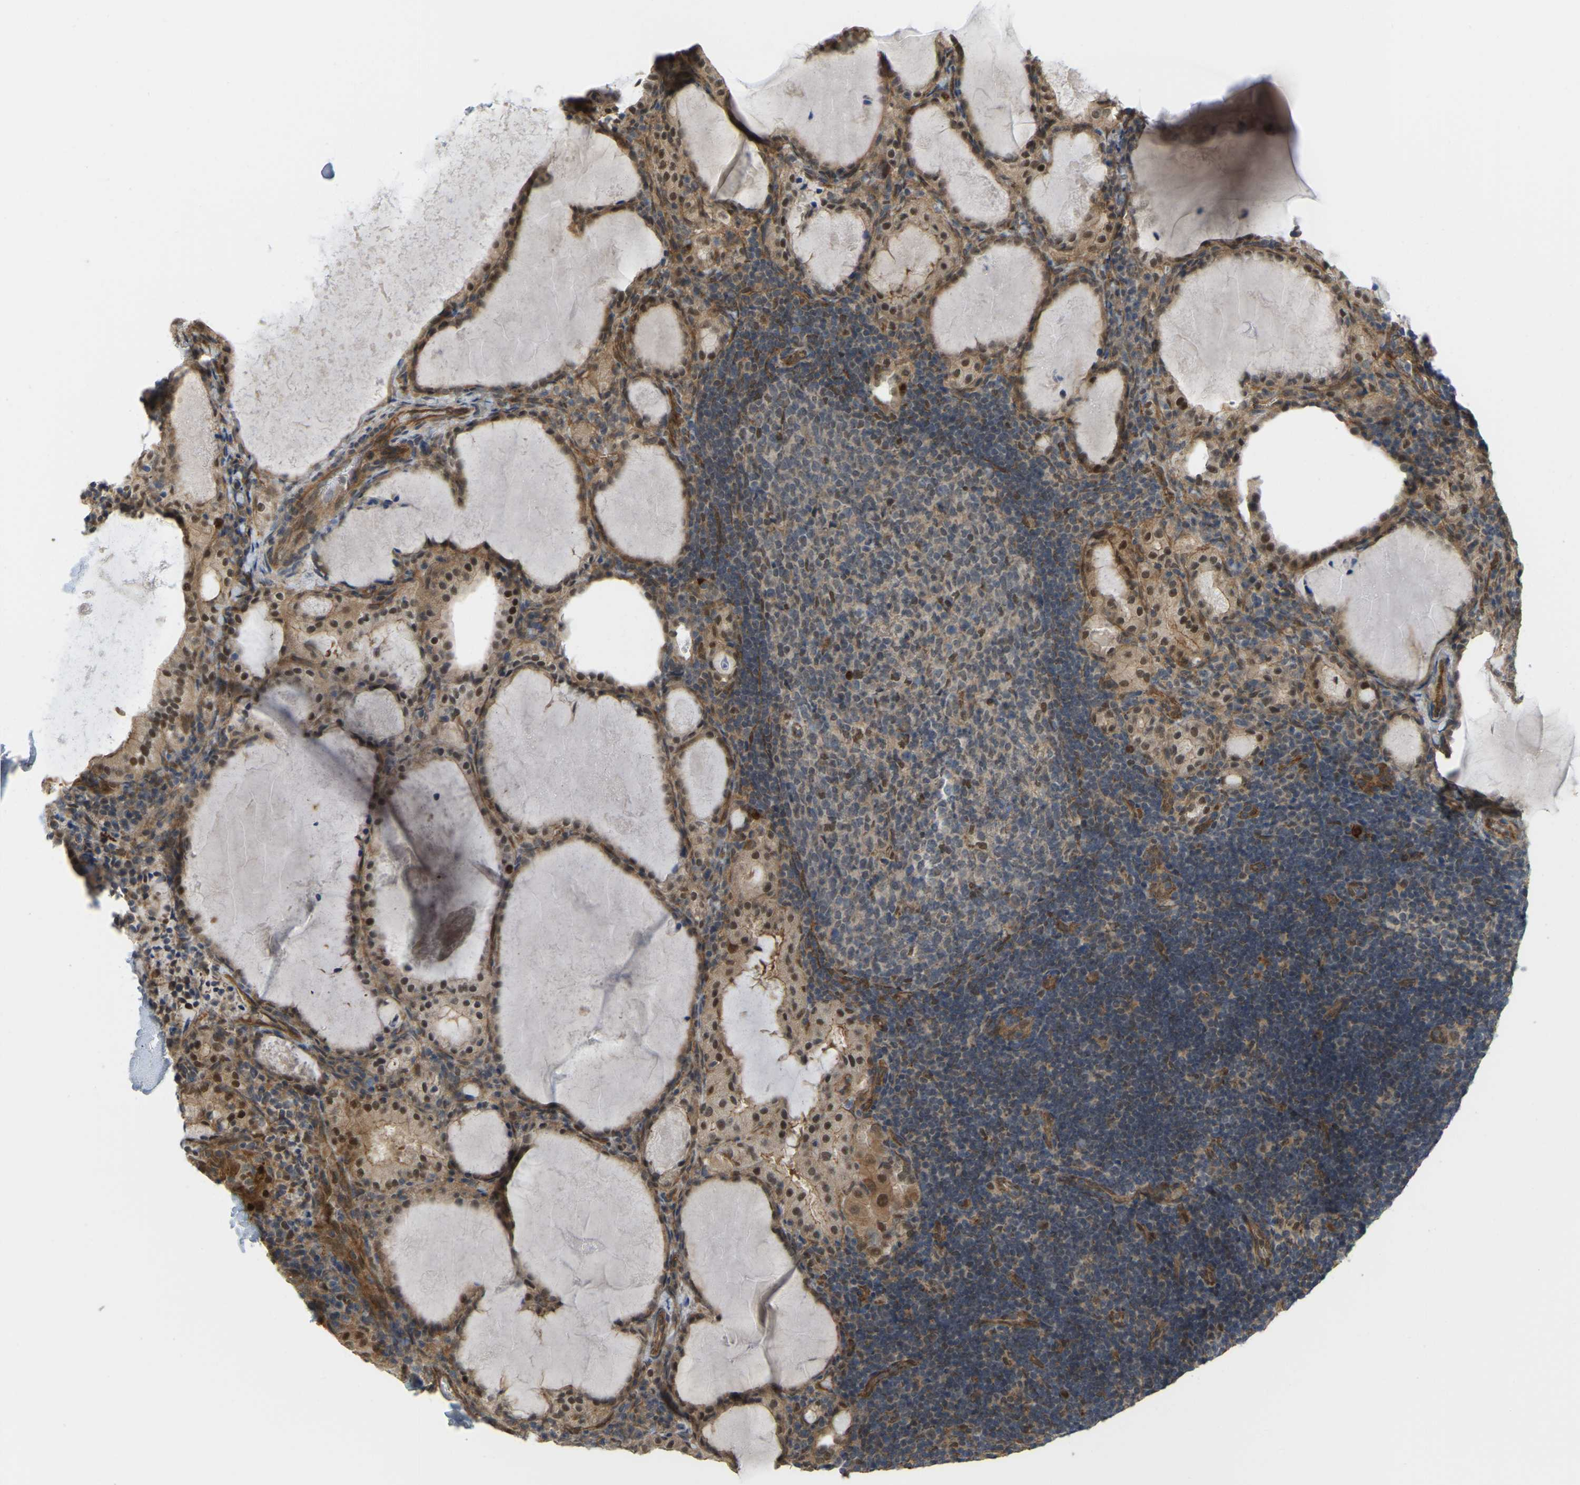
{"staining": {"intensity": "moderate", "quantity": ">75%", "location": "nuclear"}, "tissue": "thyroid cancer", "cell_type": "Tumor cells", "image_type": "cancer", "snomed": [{"axis": "morphology", "description": "Papillary adenocarcinoma, NOS"}, {"axis": "topography", "description": "Thyroid gland"}], "caption": "Brown immunohistochemical staining in thyroid cancer demonstrates moderate nuclear positivity in approximately >75% of tumor cells. The protein of interest is stained brown, and the nuclei are stained in blue (DAB (3,3'-diaminobenzidine) IHC with brightfield microscopy, high magnification).", "gene": "SERPINB5", "patient": {"sex": "female", "age": 42}}